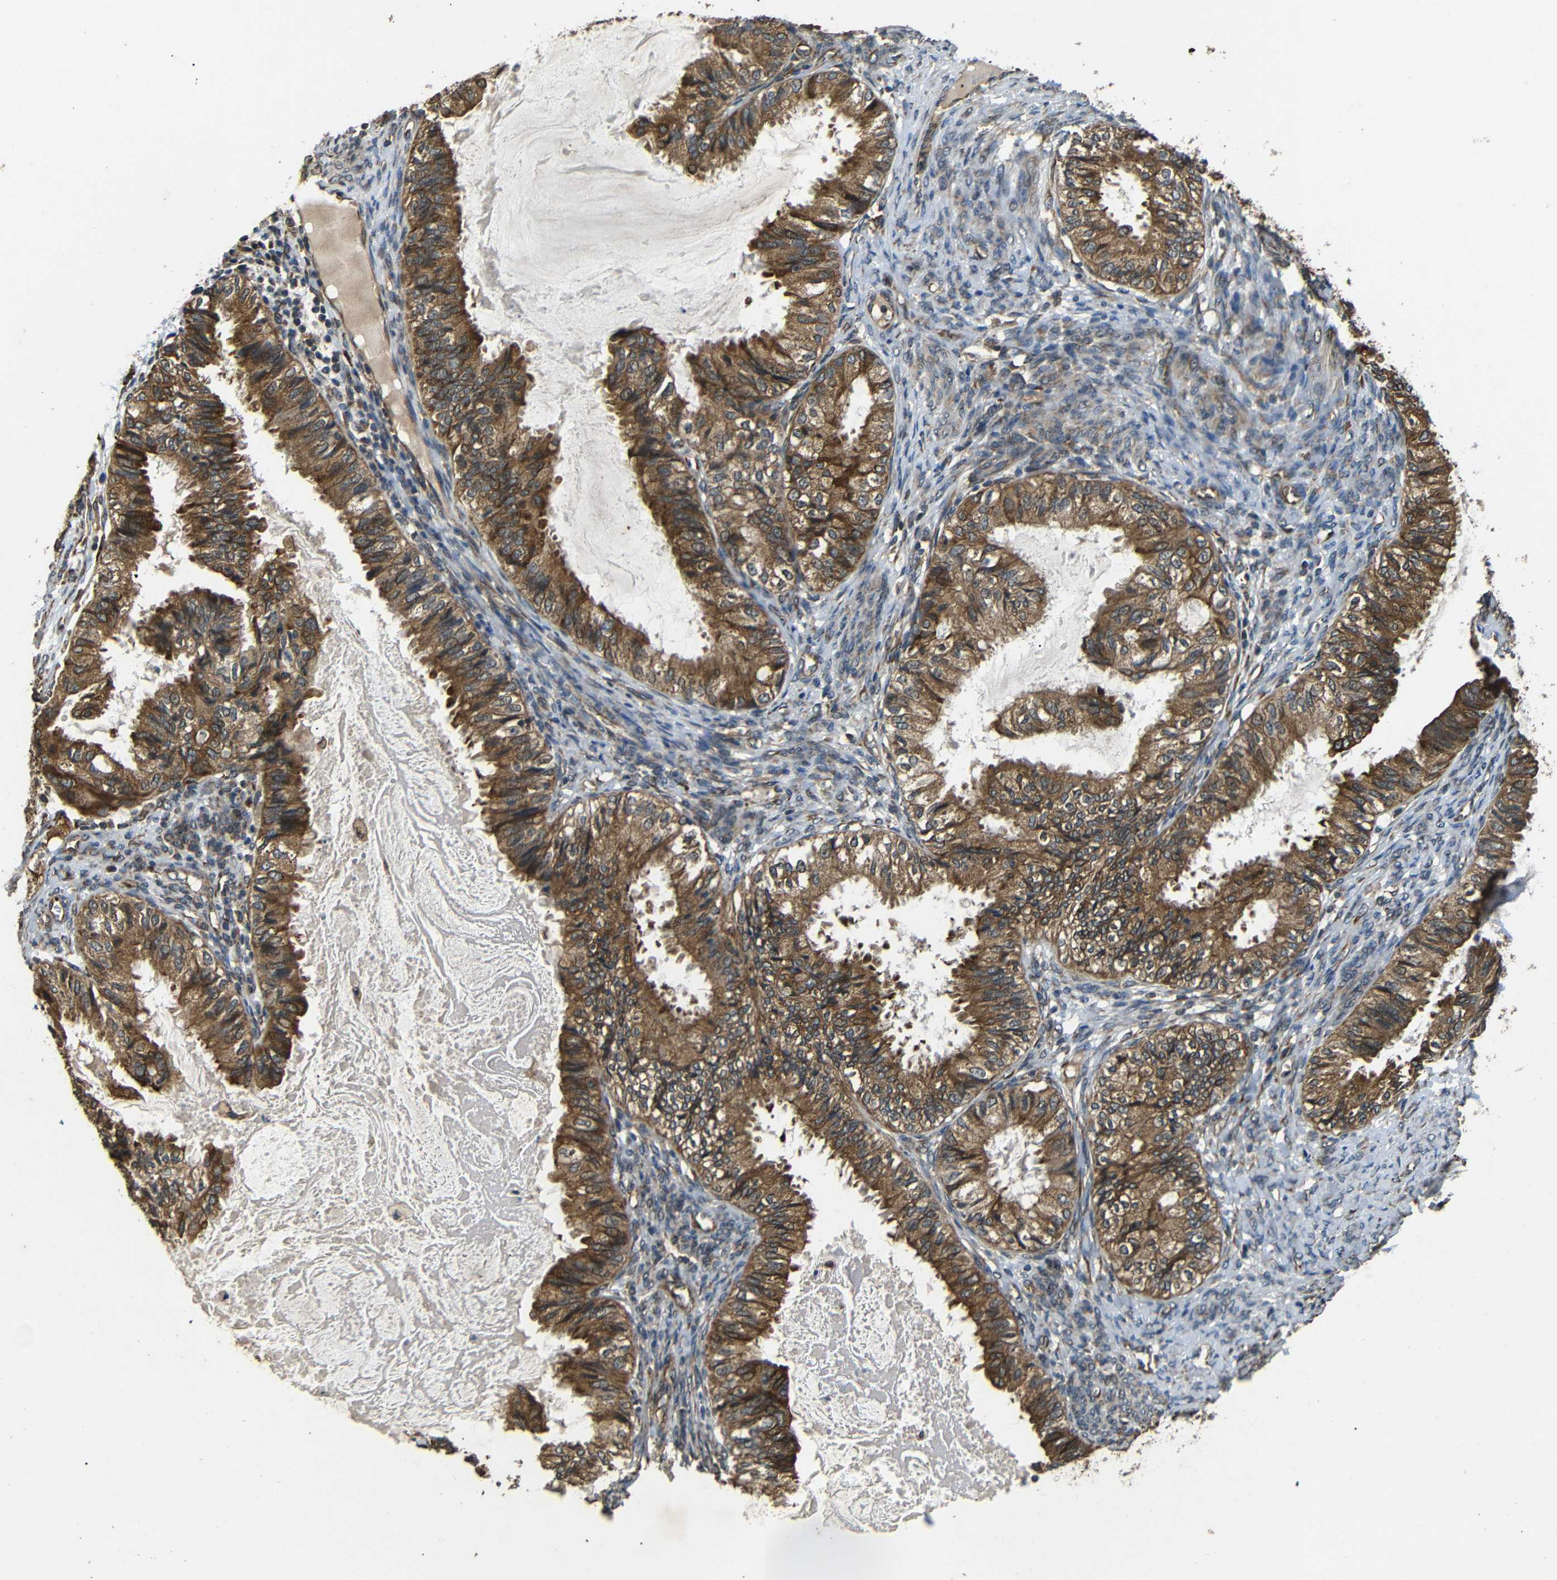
{"staining": {"intensity": "moderate", "quantity": ">75%", "location": "cytoplasmic/membranous"}, "tissue": "cervical cancer", "cell_type": "Tumor cells", "image_type": "cancer", "snomed": [{"axis": "morphology", "description": "Normal tissue, NOS"}, {"axis": "morphology", "description": "Adenocarcinoma, NOS"}, {"axis": "topography", "description": "Cervix"}, {"axis": "topography", "description": "Endometrium"}], "caption": "IHC (DAB (3,3'-diaminobenzidine)) staining of human cervical adenocarcinoma shows moderate cytoplasmic/membranous protein staining in about >75% of tumor cells. Using DAB (3,3'-diaminobenzidine) (brown) and hematoxylin (blue) stains, captured at high magnification using brightfield microscopy.", "gene": "TRPC1", "patient": {"sex": "female", "age": 86}}